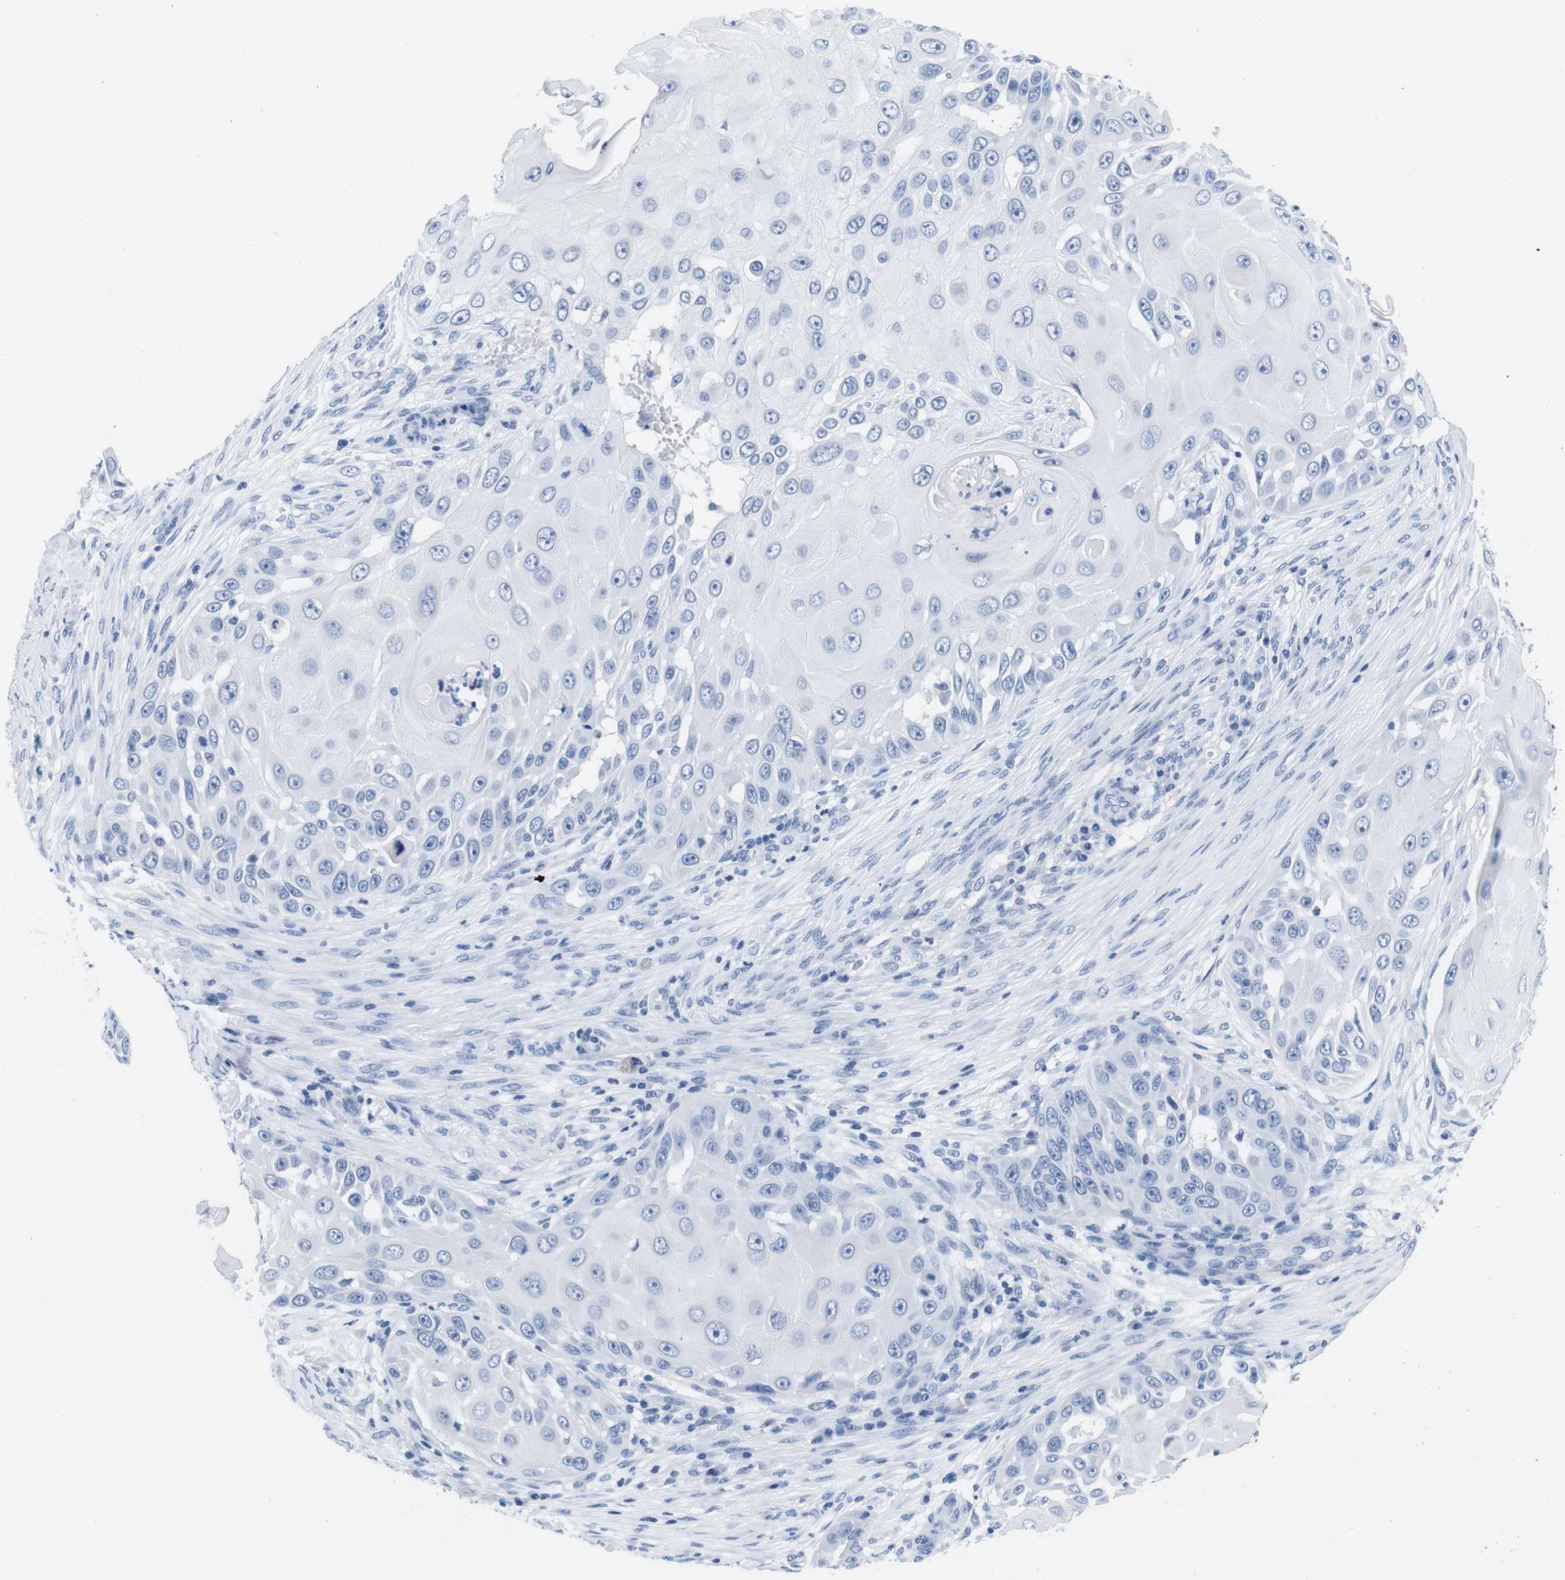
{"staining": {"intensity": "negative", "quantity": "none", "location": "none"}, "tissue": "skin cancer", "cell_type": "Tumor cells", "image_type": "cancer", "snomed": [{"axis": "morphology", "description": "Squamous cell carcinoma, NOS"}, {"axis": "topography", "description": "Skin"}], "caption": "Skin cancer (squamous cell carcinoma) was stained to show a protein in brown. There is no significant positivity in tumor cells.", "gene": "MAP6", "patient": {"sex": "female", "age": 44}}